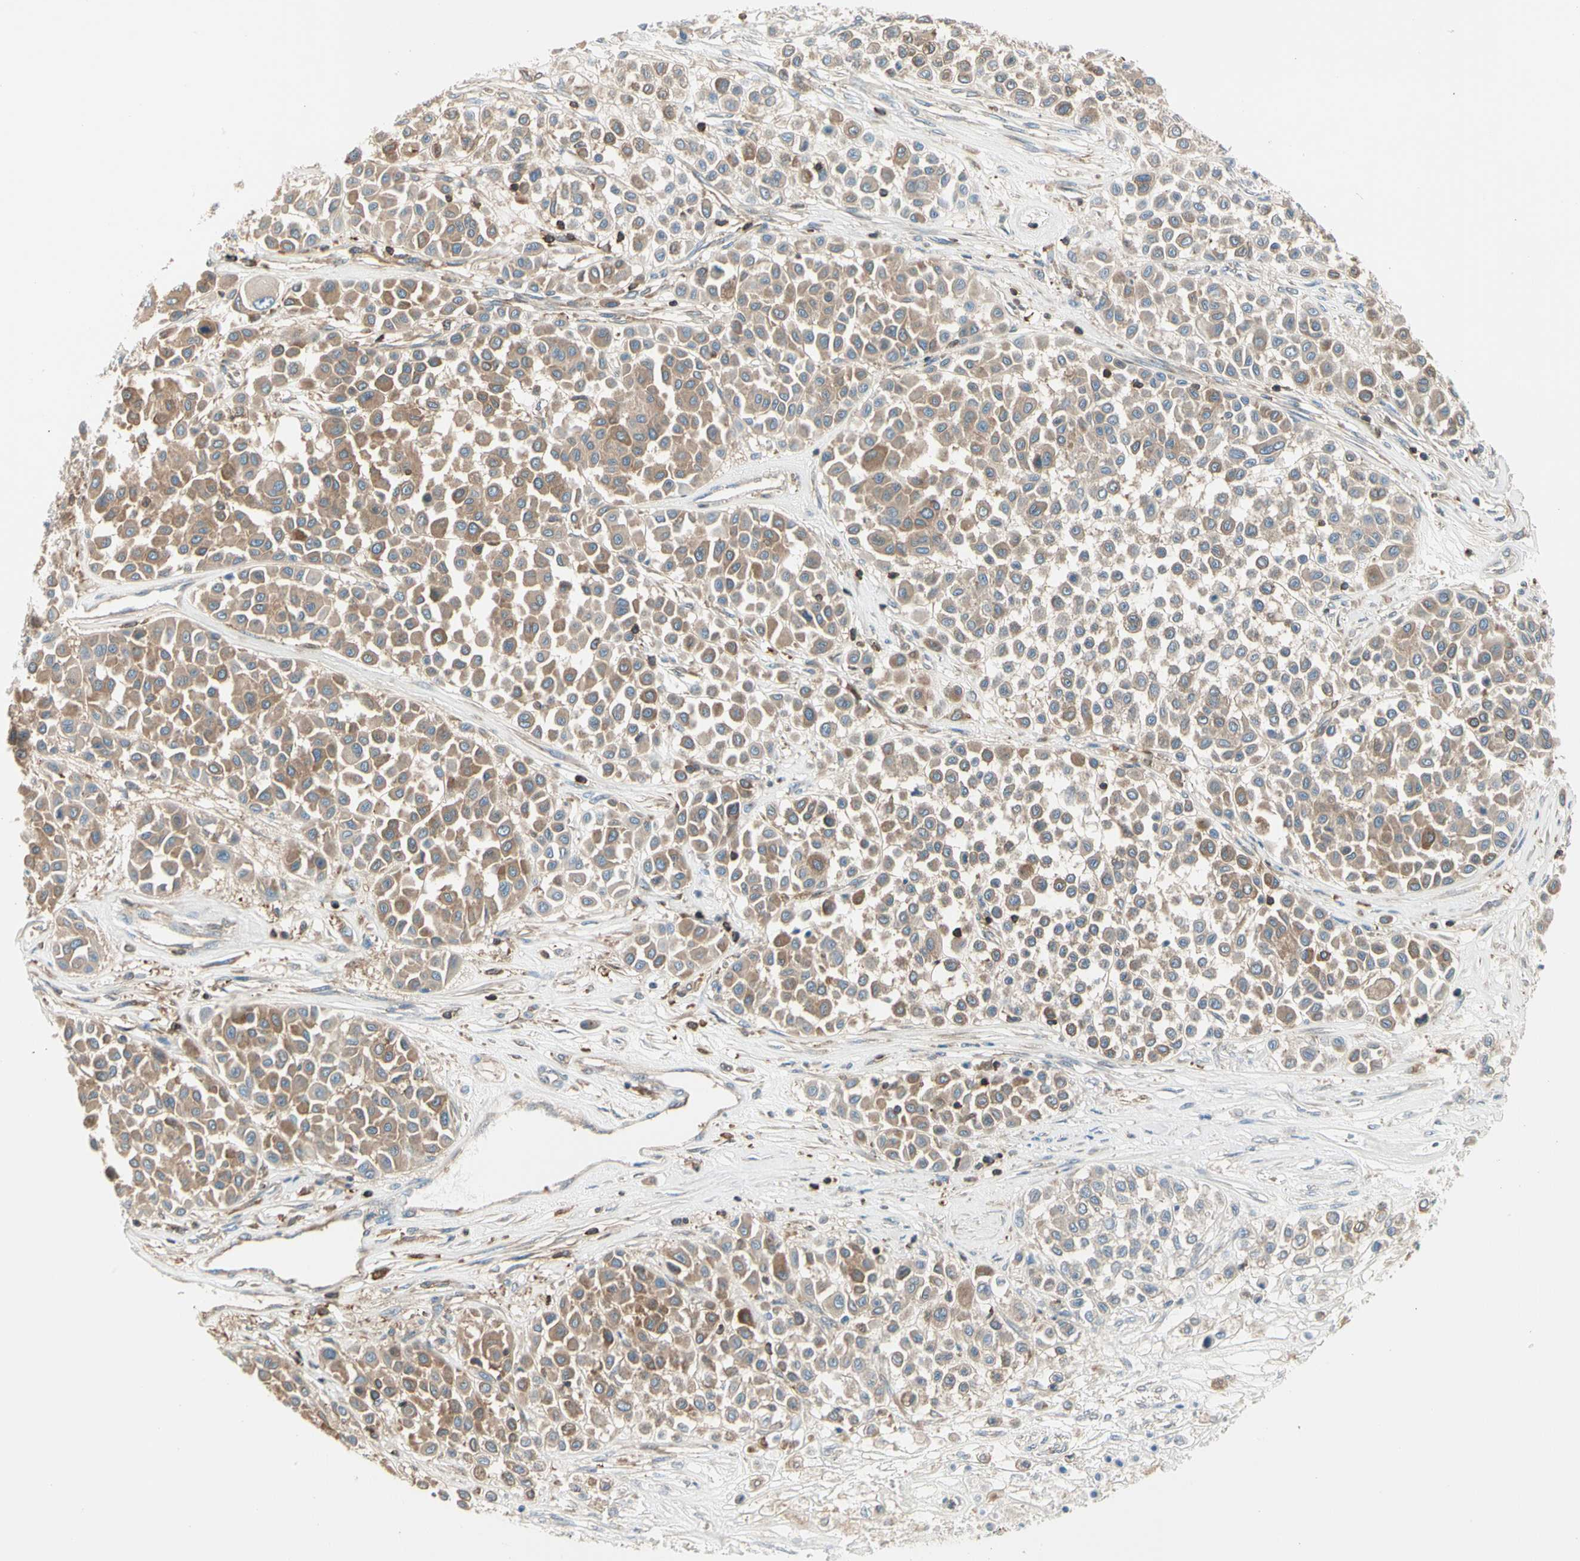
{"staining": {"intensity": "weak", "quantity": ">75%", "location": "cytoplasmic/membranous"}, "tissue": "melanoma", "cell_type": "Tumor cells", "image_type": "cancer", "snomed": [{"axis": "morphology", "description": "Malignant melanoma, Metastatic site"}, {"axis": "topography", "description": "Soft tissue"}], "caption": "Protein expression analysis of human melanoma reveals weak cytoplasmic/membranous expression in about >75% of tumor cells. (IHC, brightfield microscopy, high magnification).", "gene": "CAPZA2", "patient": {"sex": "male", "age": 41}}